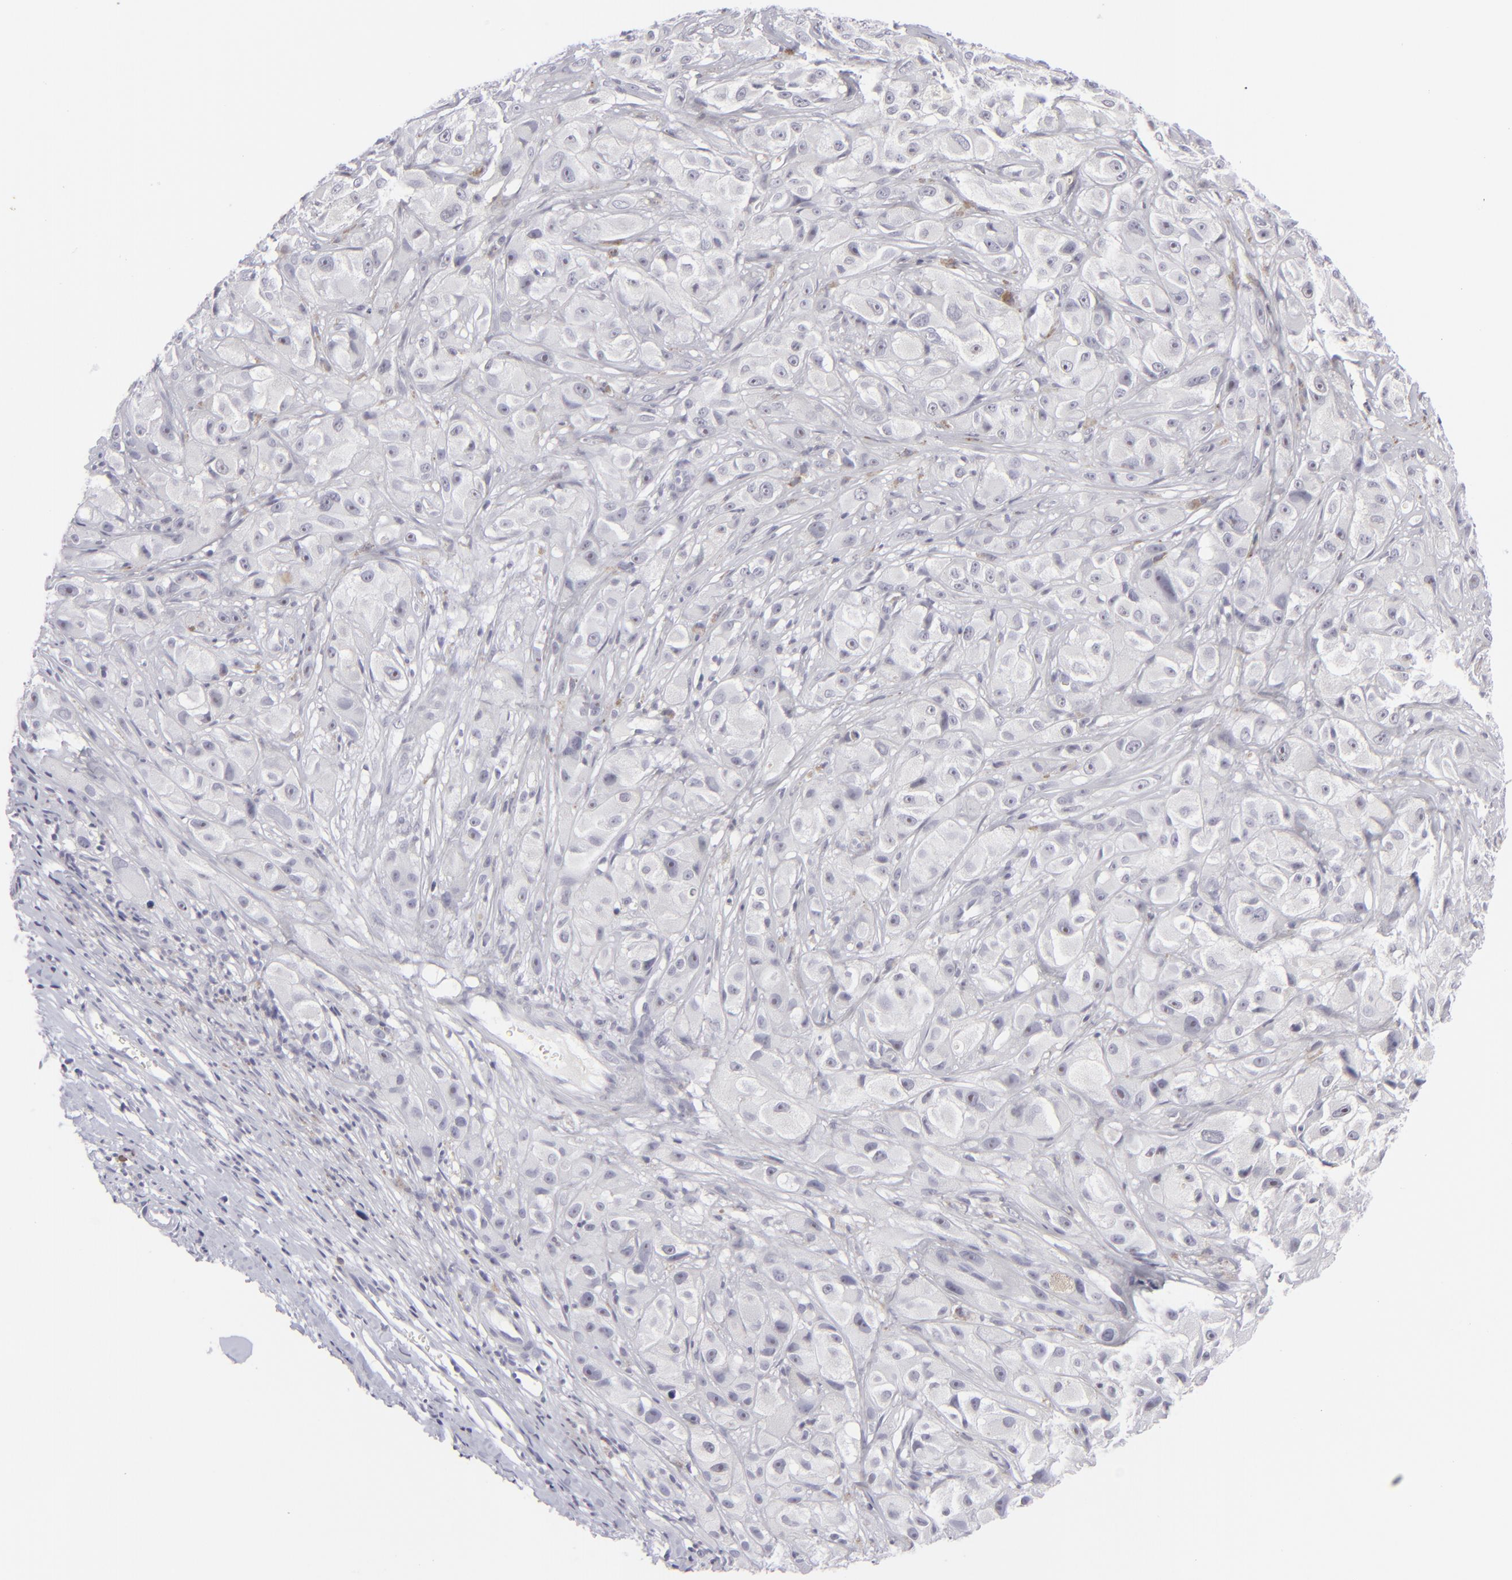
{"staining": {"intensity": "negative", "quantity": "none", "location": "none"}, "tissue": "melanoma", "cell_type": "Tumor cells", "image_type": "cancer", "snomed": [{"axis": "morphology", "description": "Malignant melanoma, NOS"}, {"axis": "topography", "description": "Skin"}], "caption": "This is a photomicrograph of immunohistochemistry staining of melanoma, which shows no expression in tumor cells.", "gene": "CD7", "patient": {"sex": "male", "age": 56}}